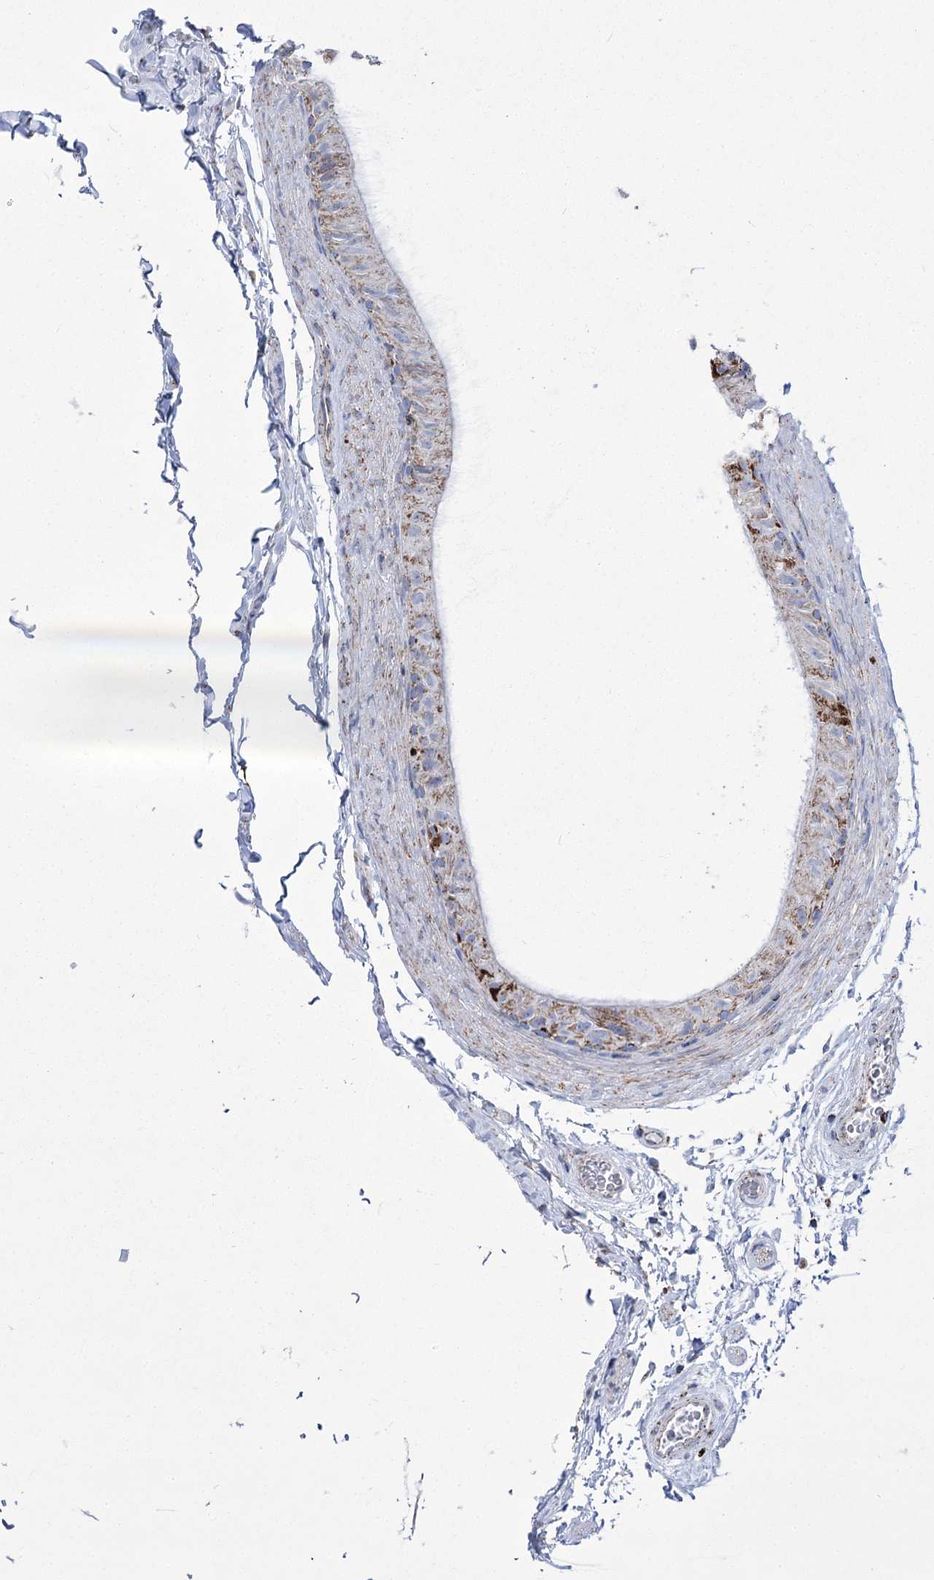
{"staining": {"intensity": "strong", "quantity": "25%-75%", "location": "cytoplasmic/membranous"}, "tissue": "epididymis", "cell_type": "Glandular cells", "image_type": "normal", "snomed": [{"axis": "morphology", "description": "Normal tissue, NOS"}, {"axis": "topography", "description": "Epididymis"}], "caption": "Unremarkable epididymis displays strong cytoplasmic/membranous positivity in approximately 25%-75% of glandular cells.", "gene": "PDHB", "patient": {"sex": "male", "age": 49}}